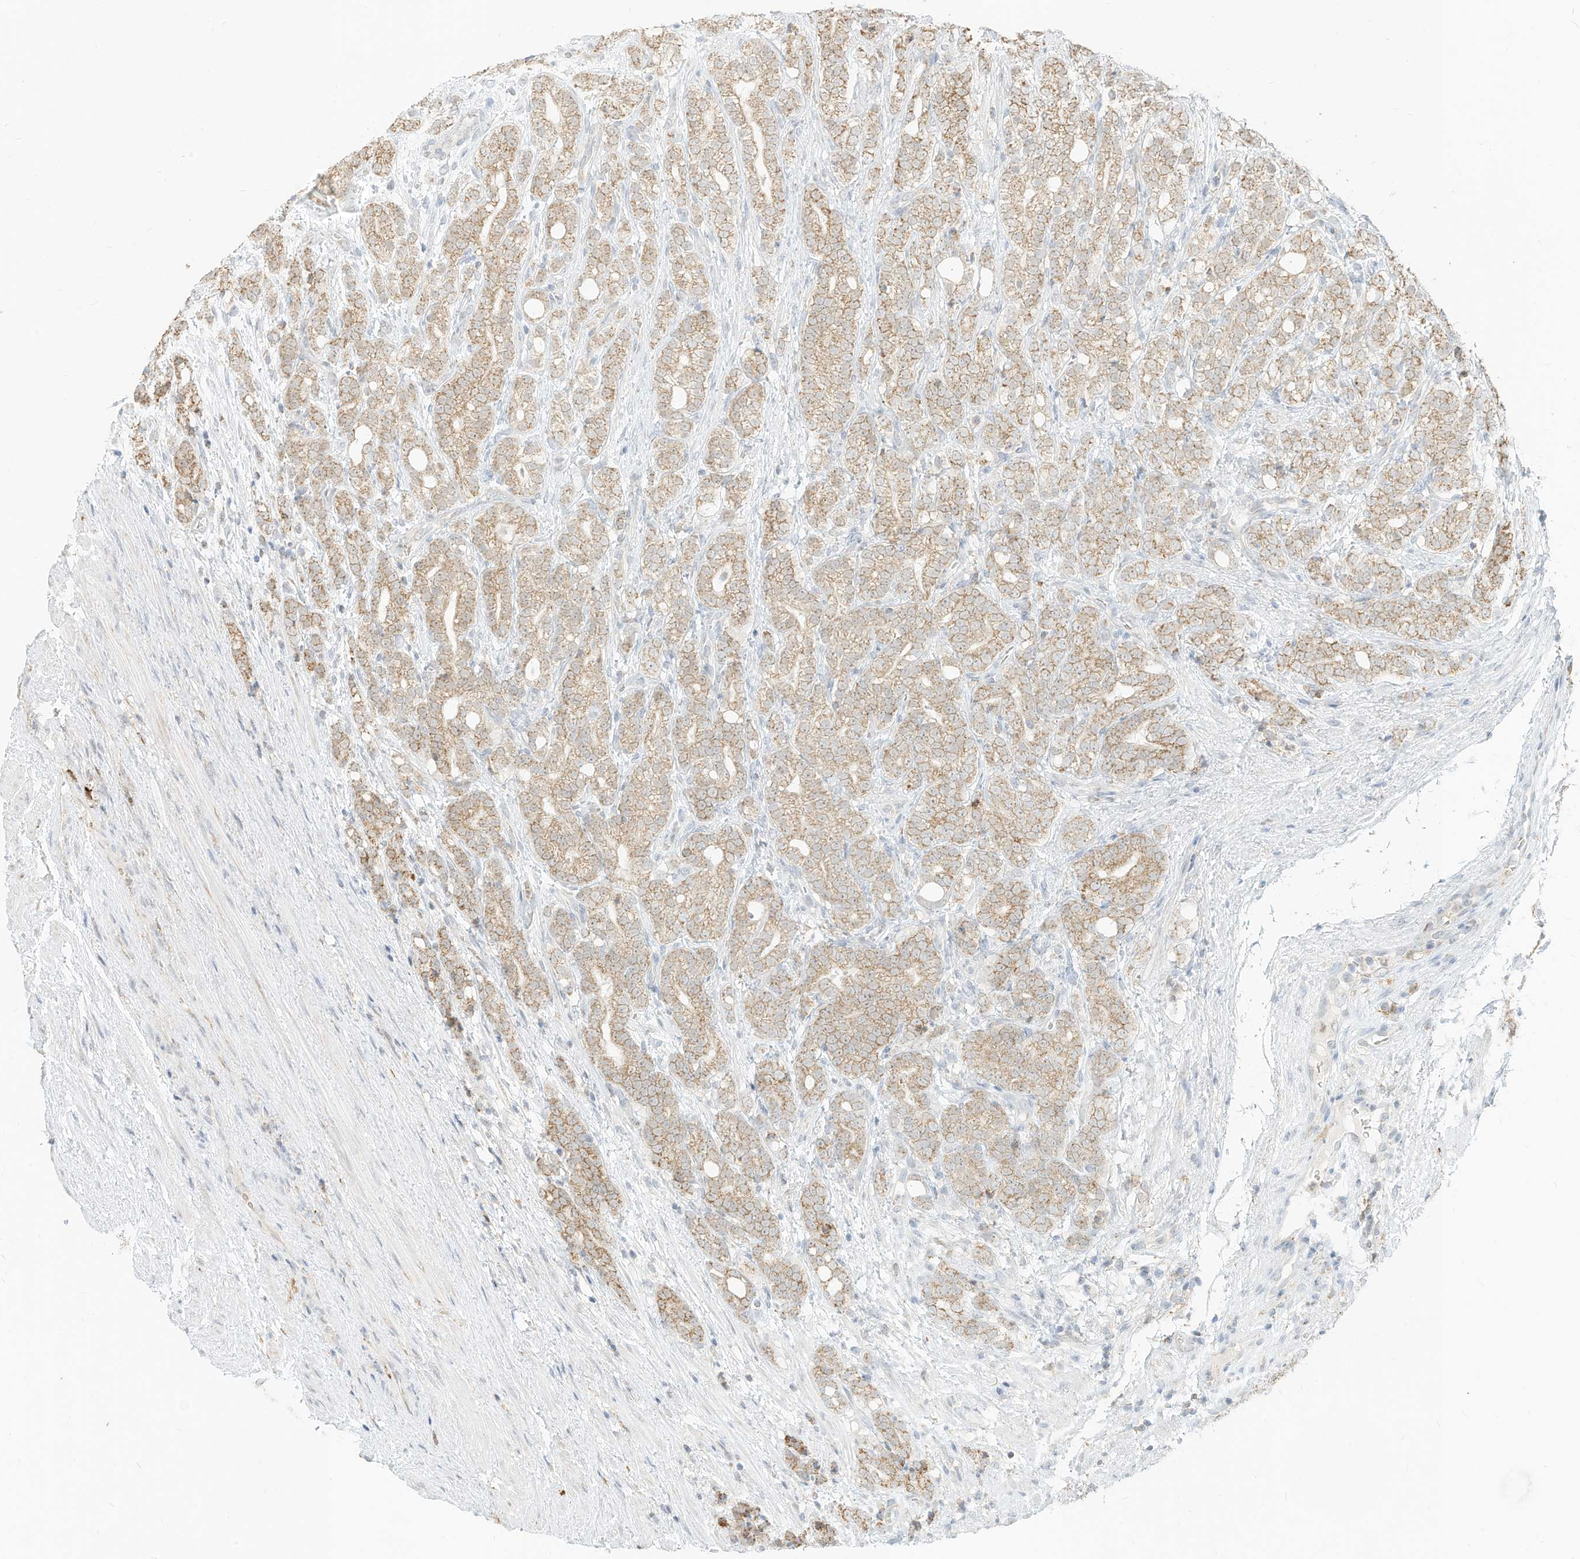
{"staining": {"intensity": "moderate", "quantity": ">75%", "location": "cytoplasmic/membranous"}, "tissue": "prostate cancer", "cell_type": "Tumor cells", "image_type": "cancer", "snomed": [{"axis": "morphology", "description": "Adenocarcinoma, High grade"}, {"axis": "topography", "description": "Prostate"}], "caption": "Prostate cancer stained with a brown dye reveals moderate cytoplasmic/membranous positive positivity in approximately >75% of tumor cells.", "gene": "MTUS2", "patient": {"sex": "male", "age": 57}}